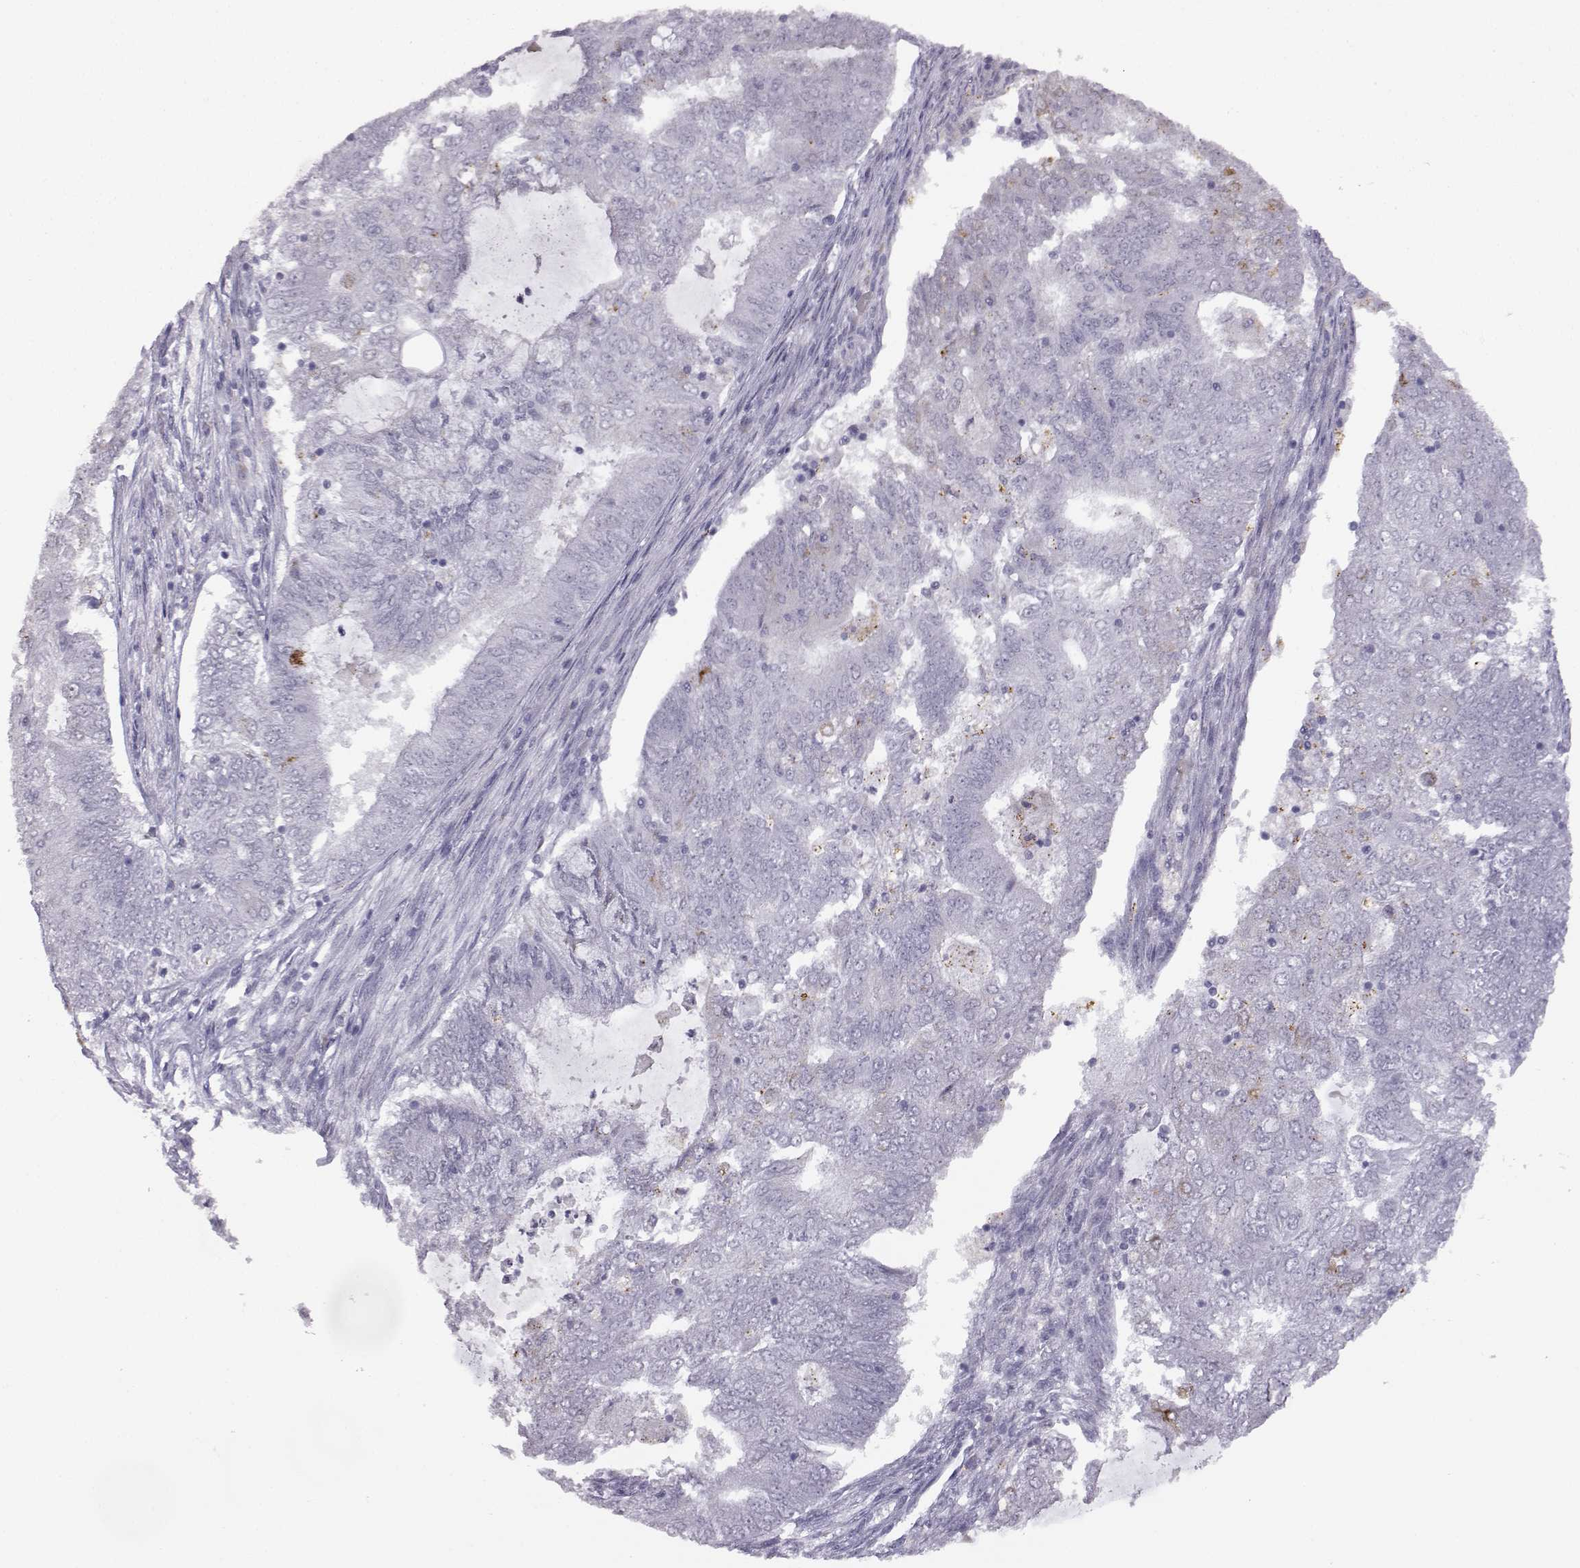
{"staining": {"intensity": "negative", "quantity": "none", "location": "none"}, "tissue": "endometrial cancer", "cell_type": "Tumor cells", "image_type": "cancer", "snomed": [{"axis": "morphology", "description": "Adenocarcinoma, NOS"}, {"axis": "topography", "description": "Endometrium"}], "caption": "This is an immunohistochemistry (IHC) photomicrograph of endometrial cancer. There is no positivity in tumor cells.", "gene": "VGF", "patient": {"sex": "female", "age": 62}}